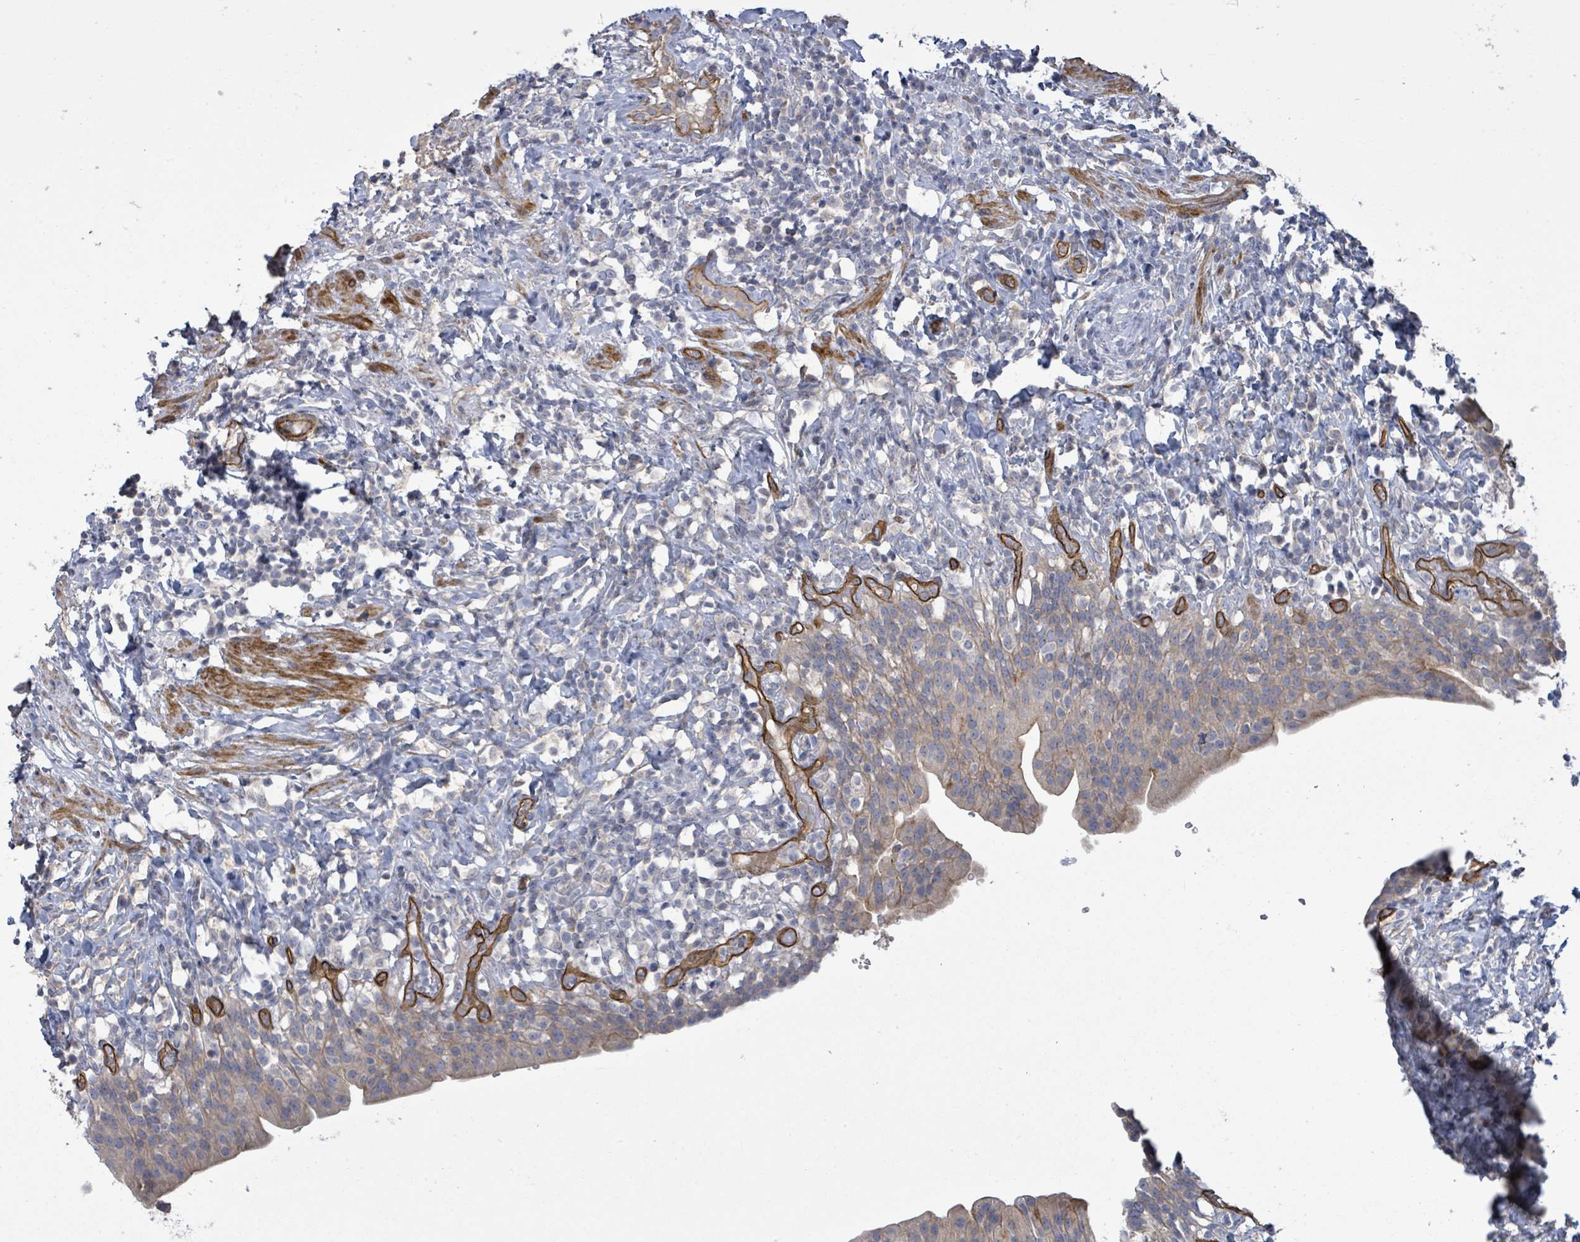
{"staining": {"intensity": "weak", "quantity": "<25%", "location": "cytoplasmic/membranous"}, "tissue": "urinary bladder", "cell_type": "Urothelial cells", "image_type": "normal", "snomed": [{"axis": "morphology", "description": "Normal tissue, NOS"}, {"axis": "morphology", "description": "Inflammation, NOS"}, {"axis": "topography", "description": "Urinary bladder"}], "caption": "IHC of normal urinary bladder displays no positivity in urothelial cells. (Stains: DAB IHC with hematoxylin counter stain, Microscopy: brightfield microscopy at high magnification).", "gene": "KANK3", "patient": {"sex": "male", "age": 64}}